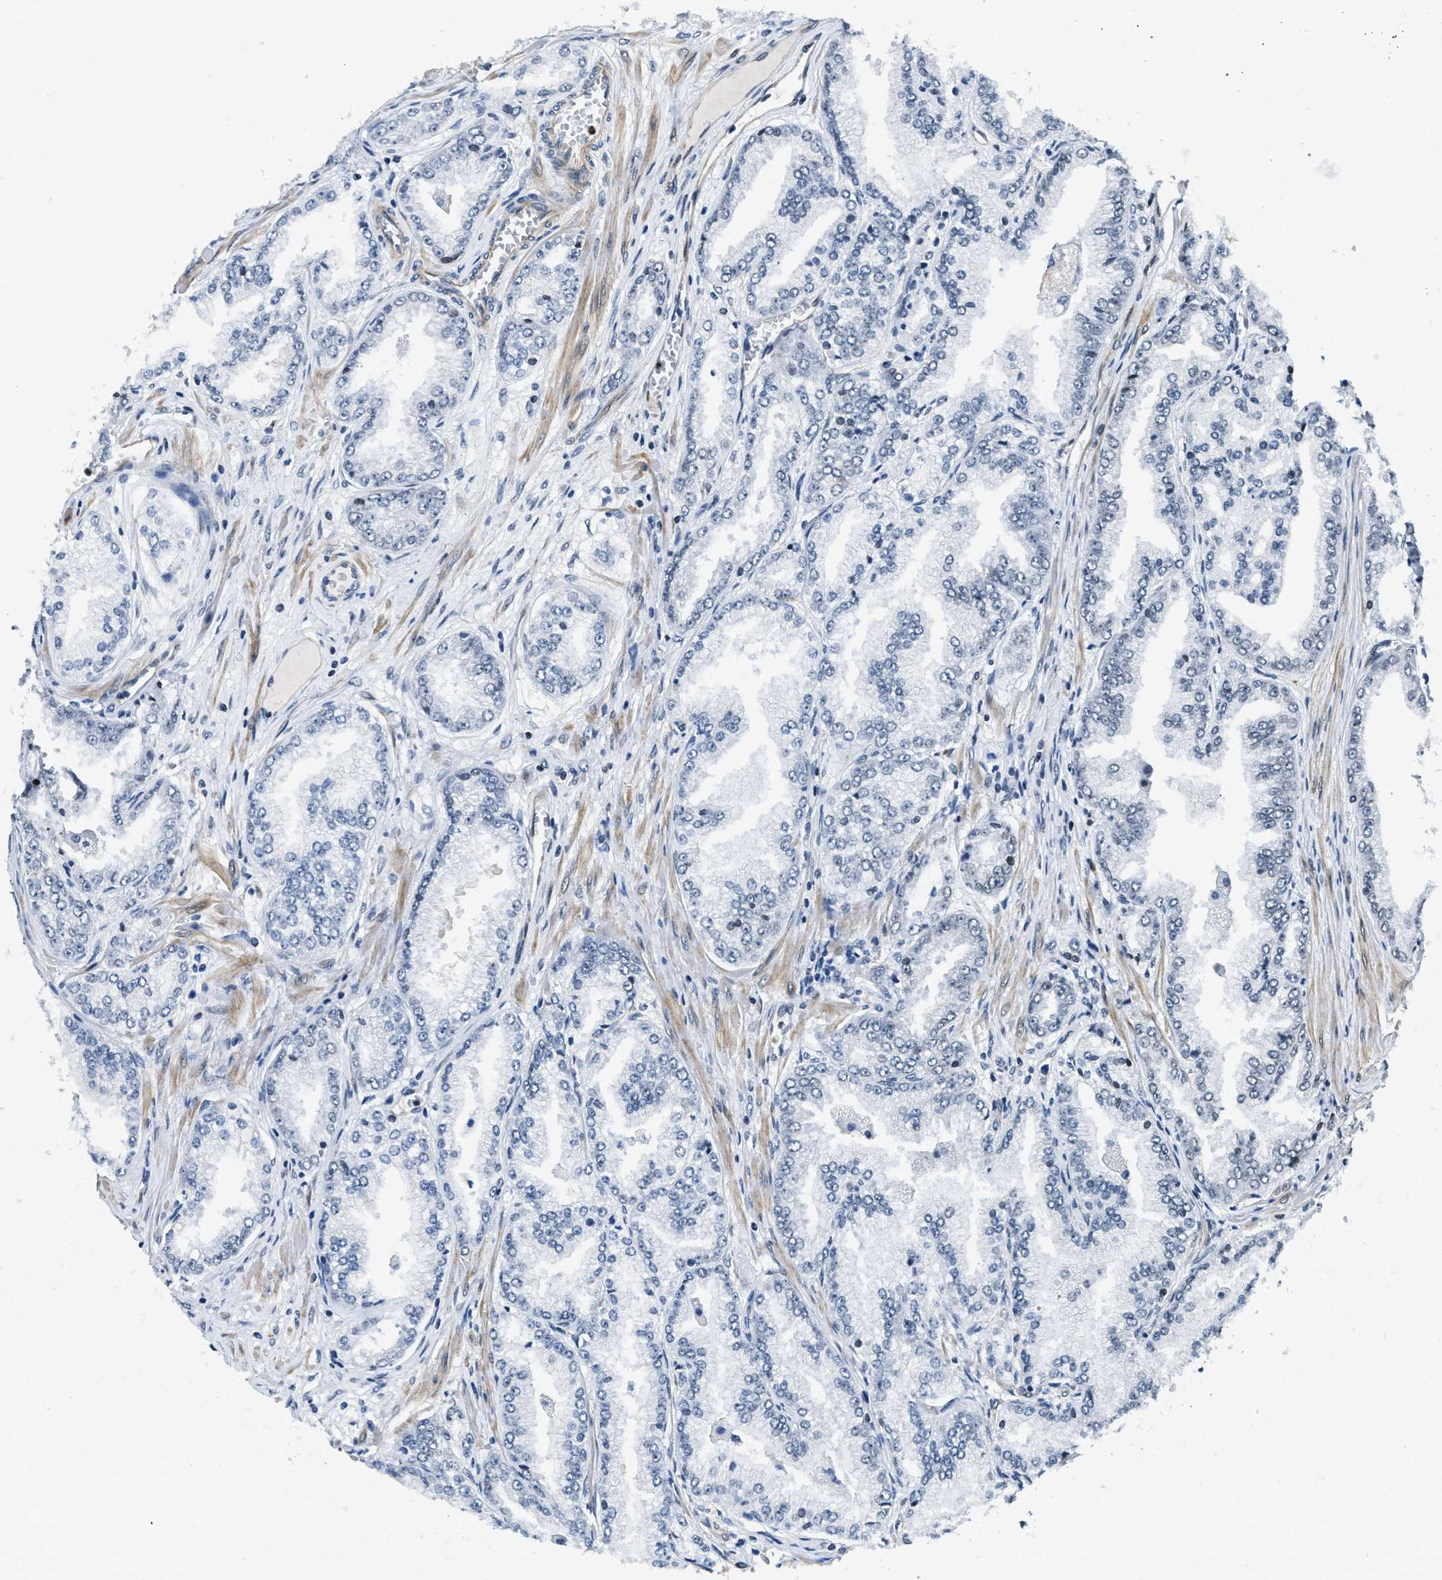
{"staining": {"intensity": "negative", "quantity": "none", "location": "none"}, "tissue": "prostate cancer", "cell_type": "Tumor cells", "image_type": "cancer", "snomed": [{"axis": "morphology", "description": "Adenocarcinoma, High grade"}, {"axis": "topography", "description": "Prostate"}], "caption": "Prostate cancer was stained to show a protein in brown. There is no significant expression in tumor cells.", "gene": "ZC3HC1", "patient": {"sex": "male", "age": 61}}